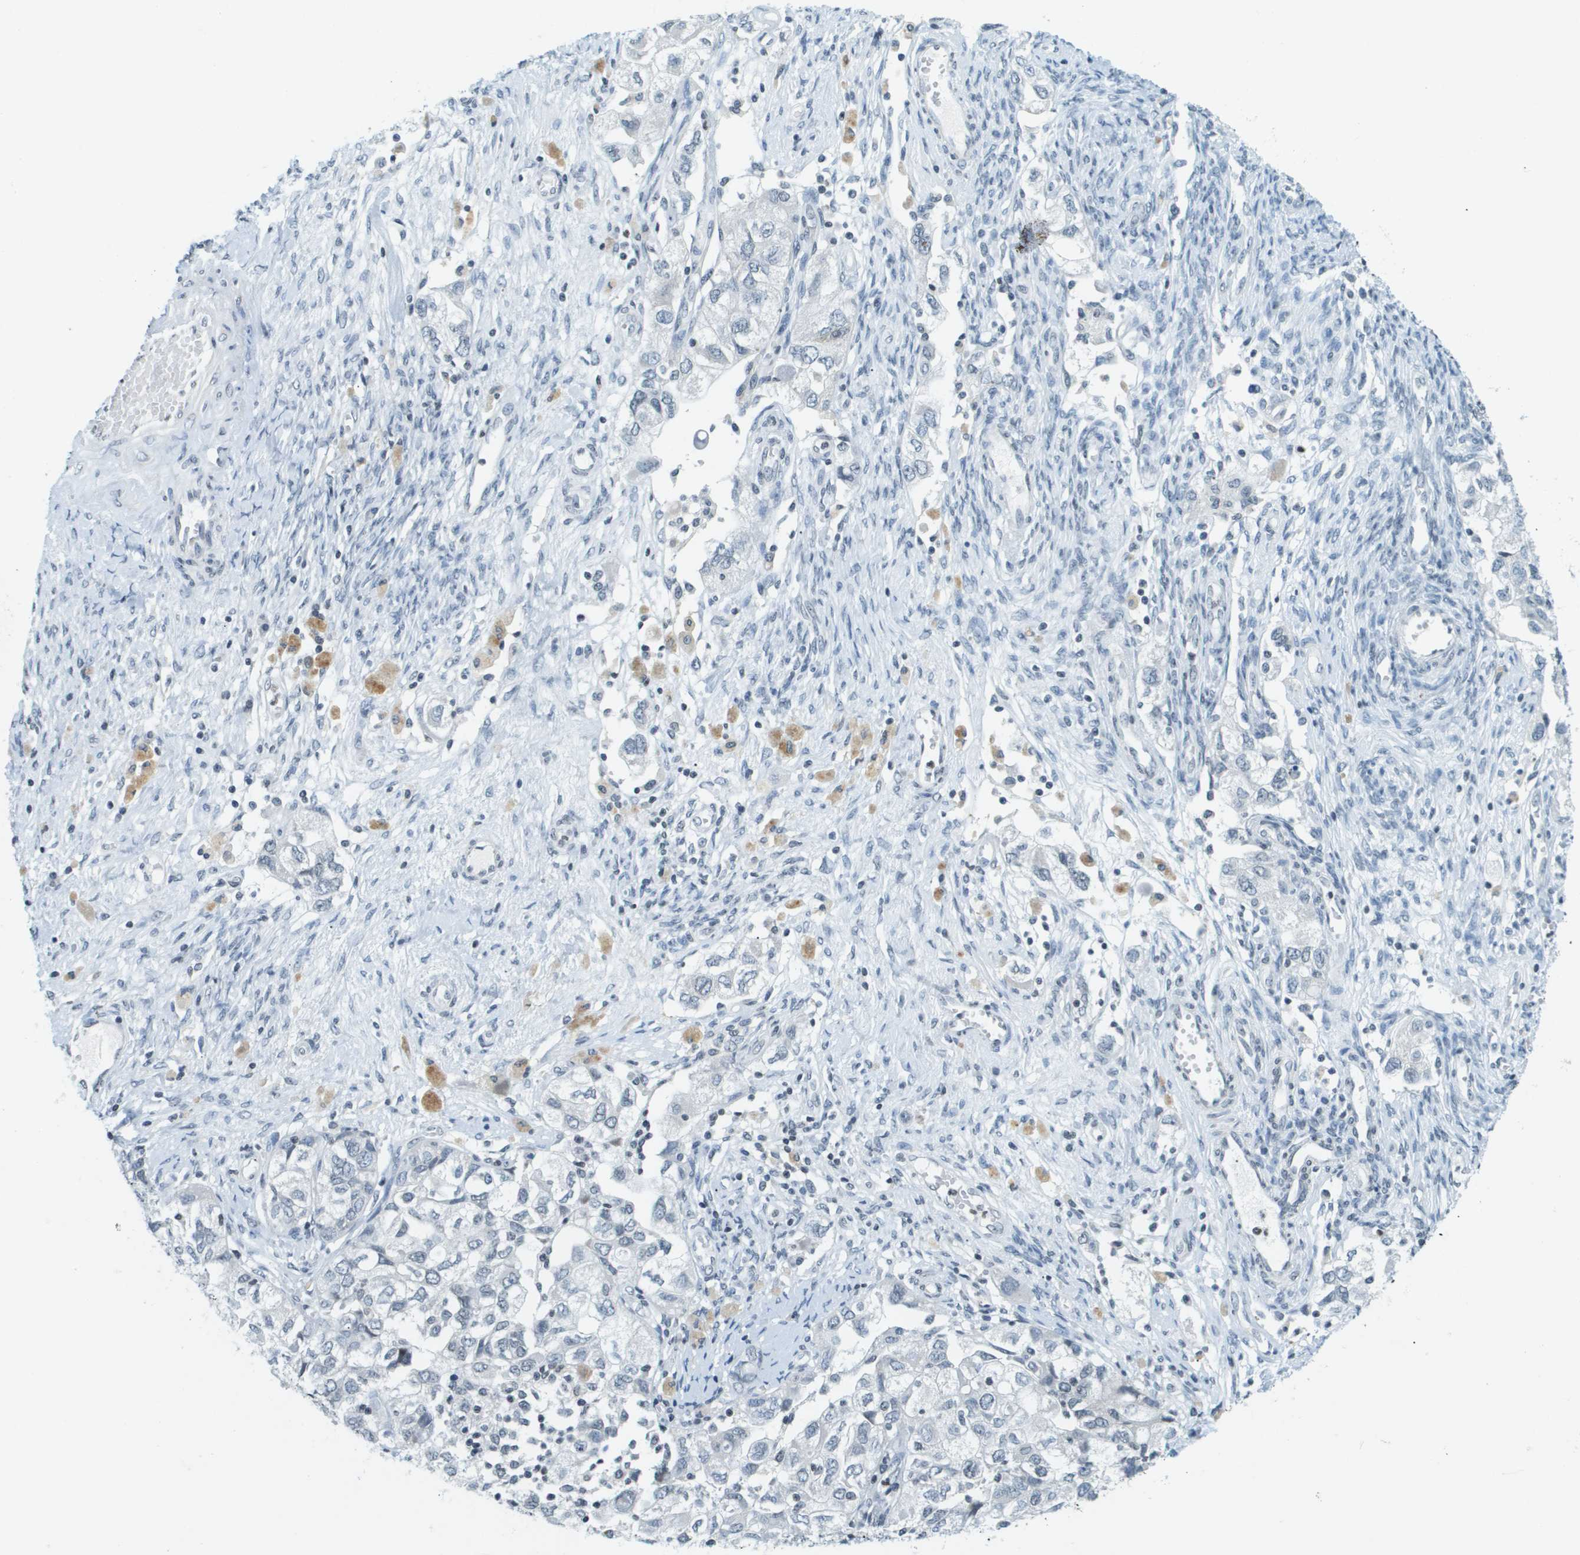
{"staining": {"intensity": "negative", "quantity": "none", "location": "none"}, "tissue": "ovarian cancer", "cell_type": "Tumor cells", "image_type": "cancer", "snomed": [{"axis": "morphology", "description": "Carcinoma, NOS"}, {"axis": "morphology", "description": "Cystadenocarcinoma, serous, NOS"}, {"axis": "topography", "description": "Ovary"}], "caption": "Image shows no significant protein staining in tumor cells of ovarian cancer (carcinoma). (DAB (3,3'-diaminobenzidine) immunohistochemistry (IHC), high magnification).", "gene": "UVRAG", "patient": {"sex": "female", "age": 69}}